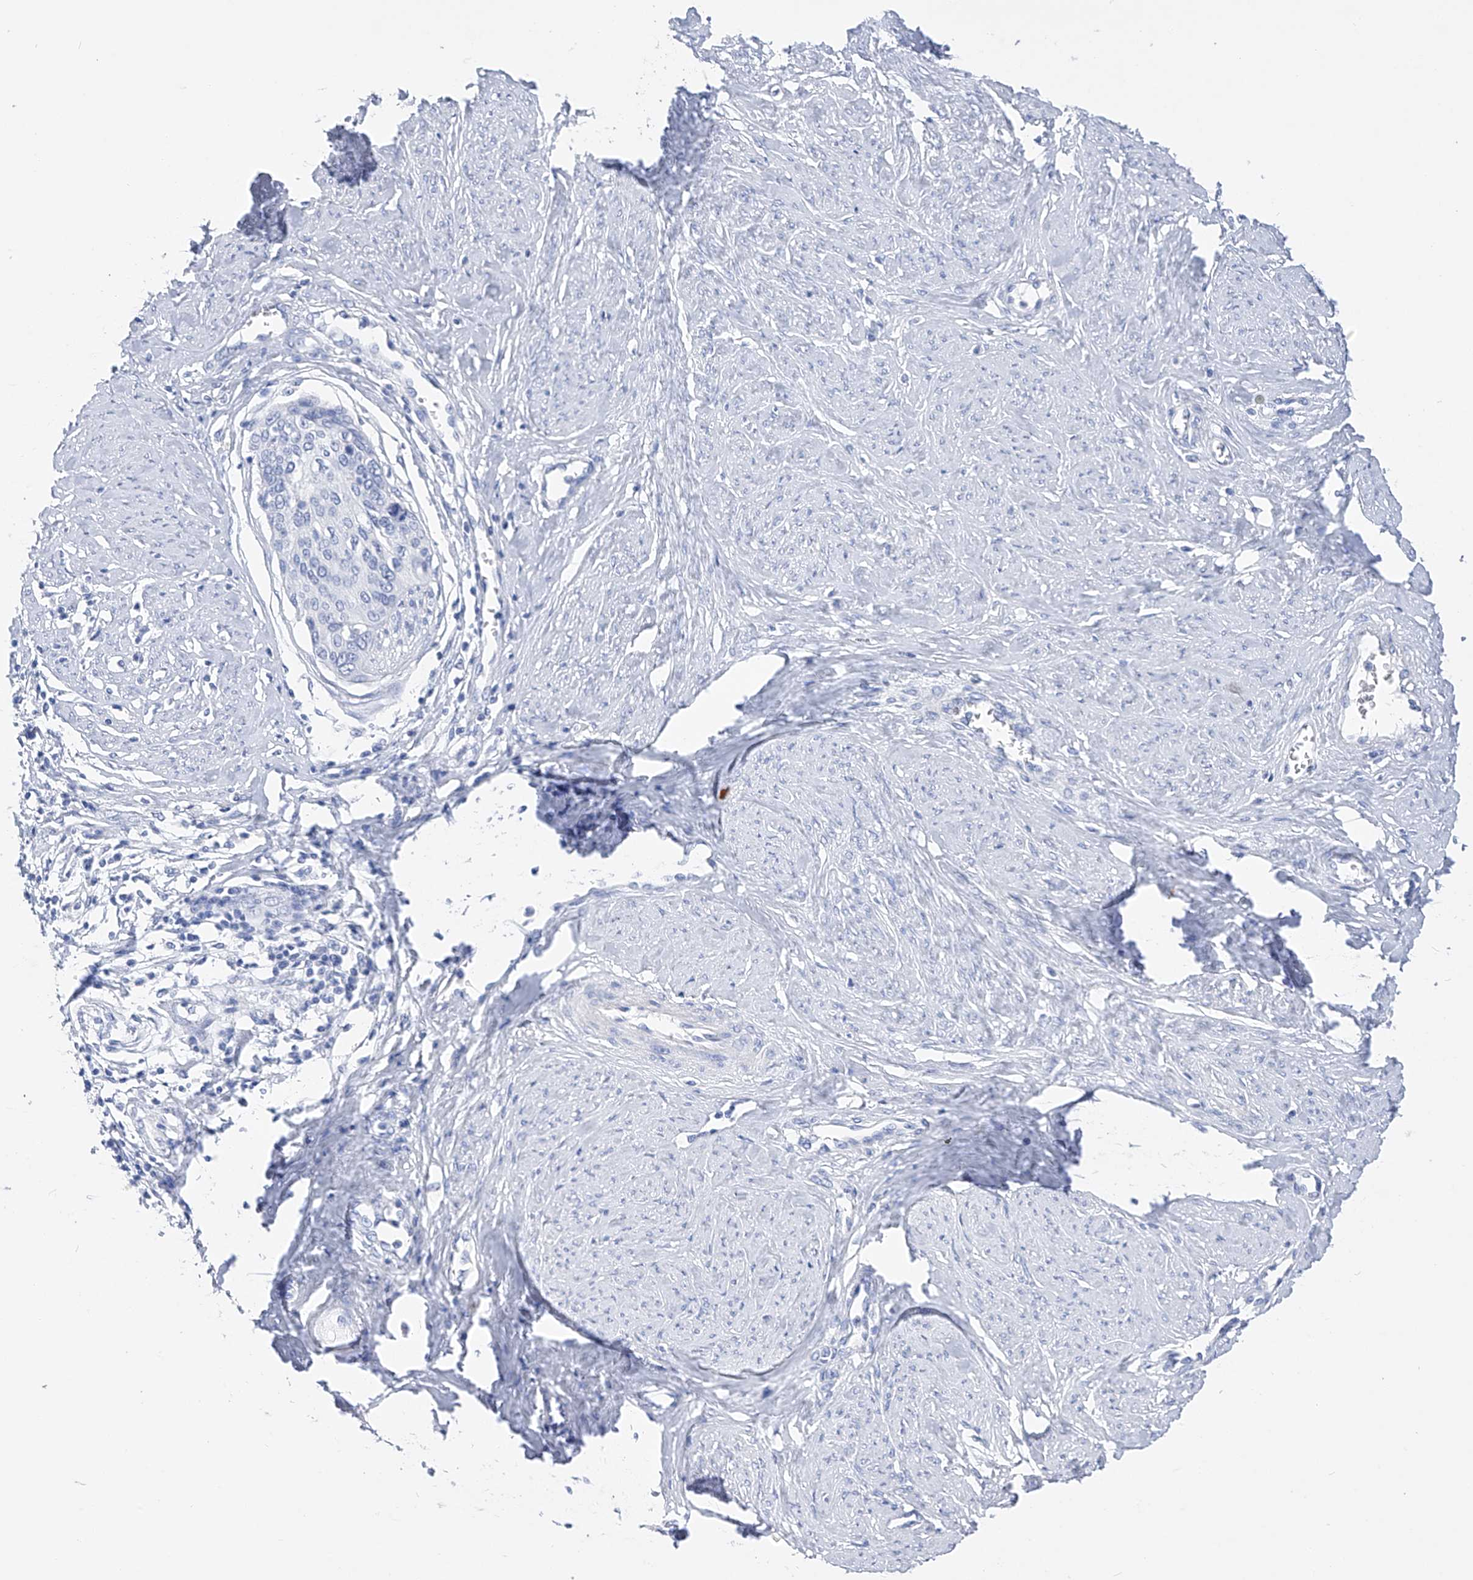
{"staining": {"intensity": "negative", "quantity": "none", "location": "none"}, "tissue": "cervical cancer", "cell_type": "Tumor cells", "image_type": "cancer", "snomed": [{"axis": "morphology", "description": "Squamous cell carcinoma, NOS"}, {"axis": "topography", "description": "Cervix"}], "caption": "Immunohistochemistry image of human cervical cancer (squamous cell carcinoma) stained for a protein (brown), which demonstrates no positivity in tumor cells.", "gene": "ADRA1A", "patient": {"sex": "female", "age": 37}}